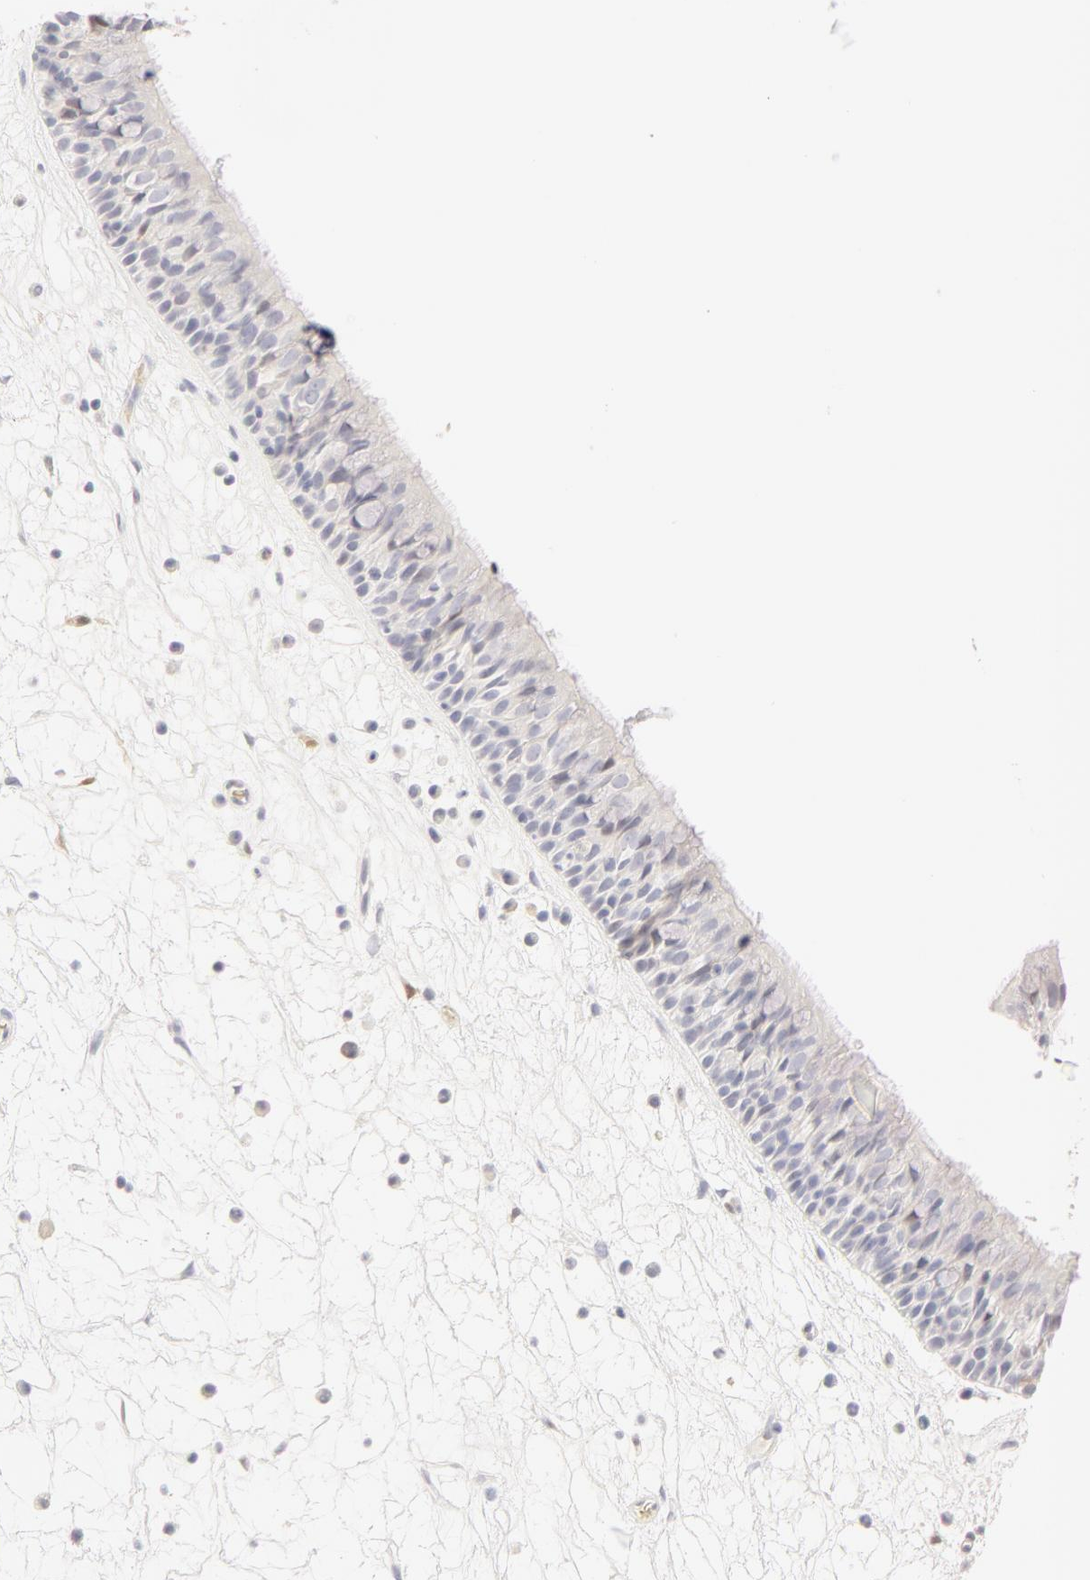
{"staining": {"intensity": "negative", "quantity": "none", "location": "none"}, "tissue": "nasopharynx", "cell_type": "Respiratory epithelial cells", "image_type": "normal", "snomed": [{"axis": "morphology", "description": "Normal tissue, NOS"}, {"axis": "topography", "description": "Nasopharynx"}], "caption": "This image is of normal nasopharynx stained with immunohistochemistry (IHC) to label a protein in brown with the nuclei are counter-stained blue. There is no expression in respiratory epithelial cells.", "gene": "CA2", "patient": {"sex": "male", "age": 63}}